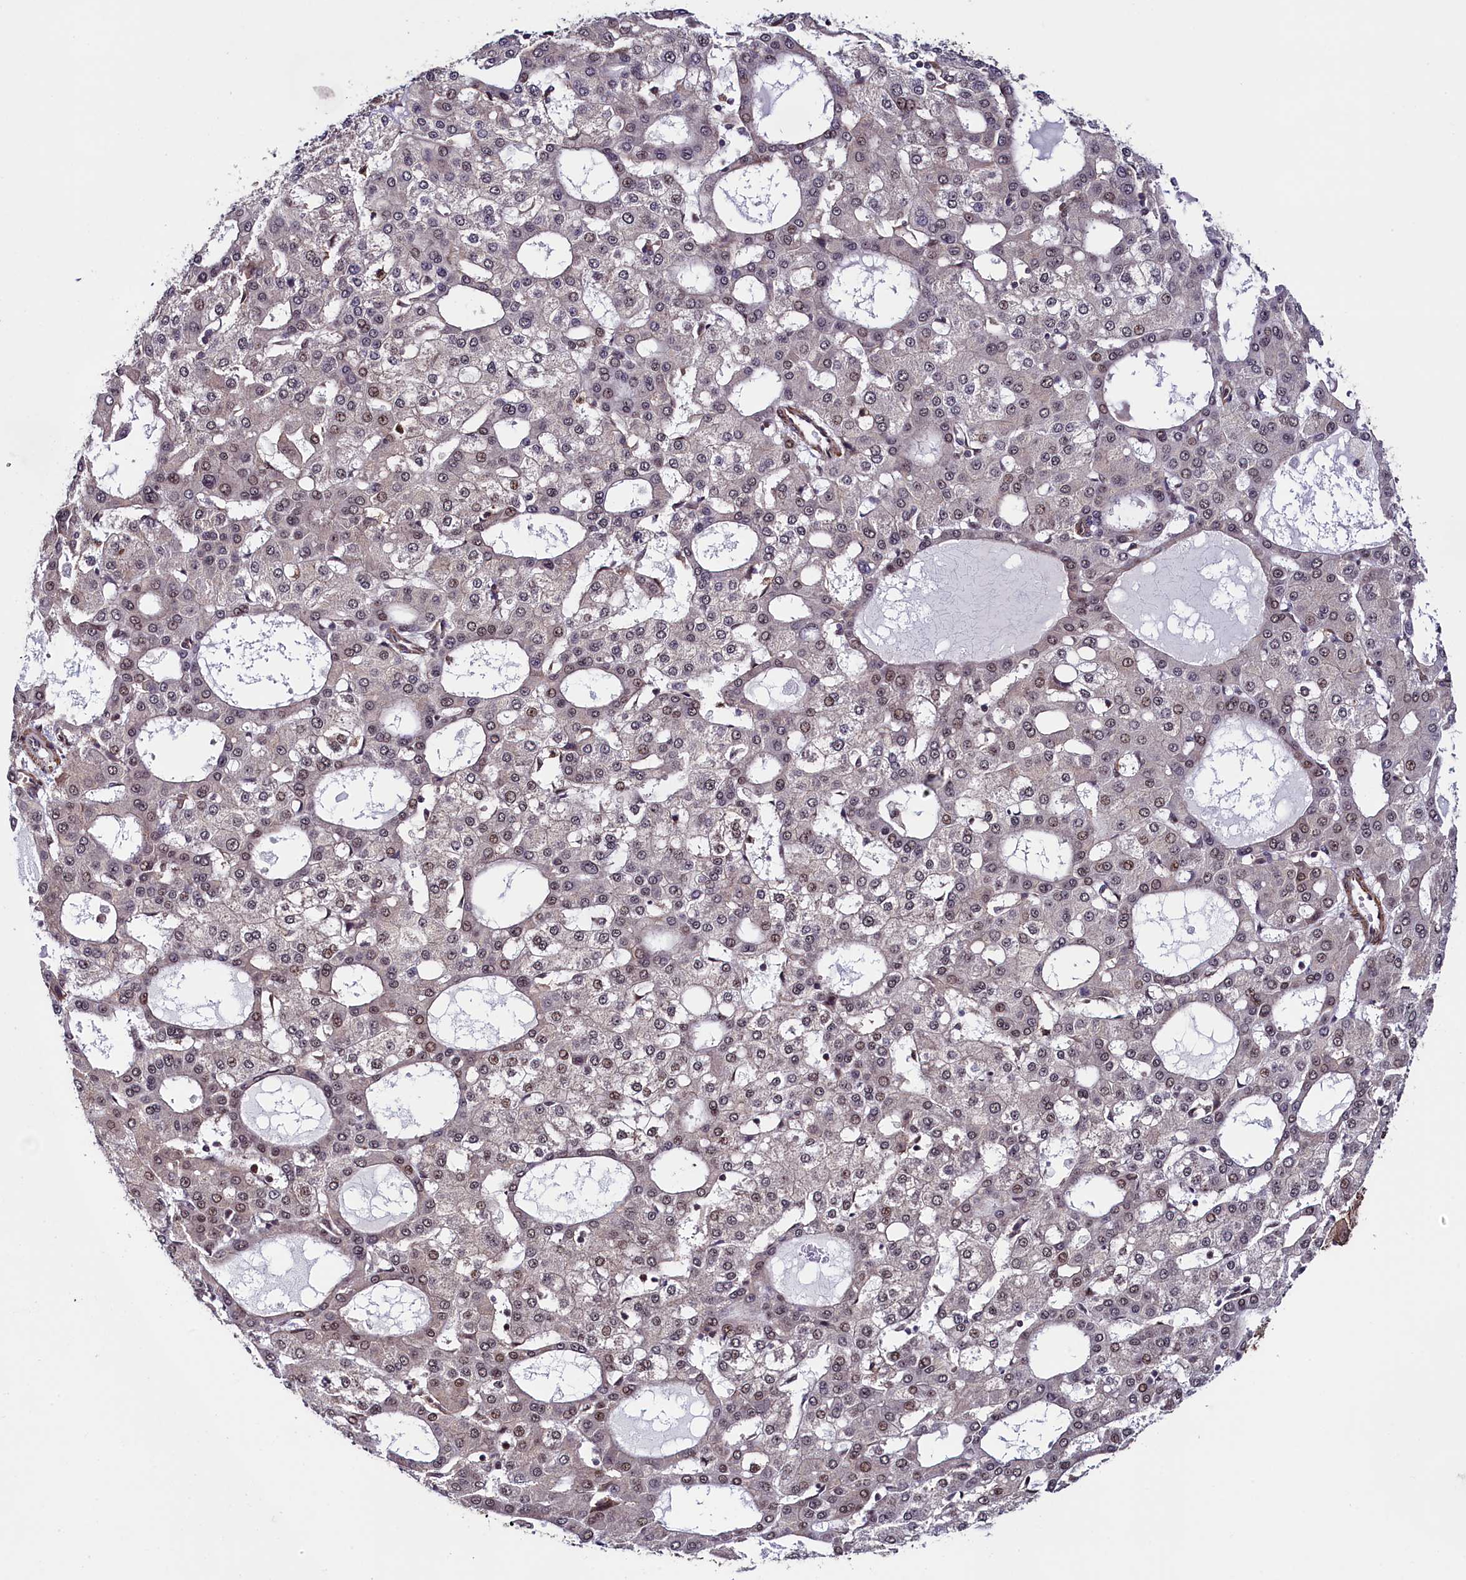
{"staining": {"intensity": "moderate", "quantity": "25%-75%", "location": "nuclear"}, "tissue": "liver cancer", "cell_type": "Tumor cells", "image_type": "cancer", "snomed": [{"axis": "morphology", "description": "Carcinoma, Hepatocellular, NOS"}, {"axis": "topography", "description": "Liver"}], "caption": "Immunohistochemistry (IHC) (DAB) staining of hepatocellular carcinoma (liver) displays moderate nuclear protein expression in approximately 25%-75% of tumor cells.", "gene": "LEO1", "patient": {"sex": "male", "age": 47}}